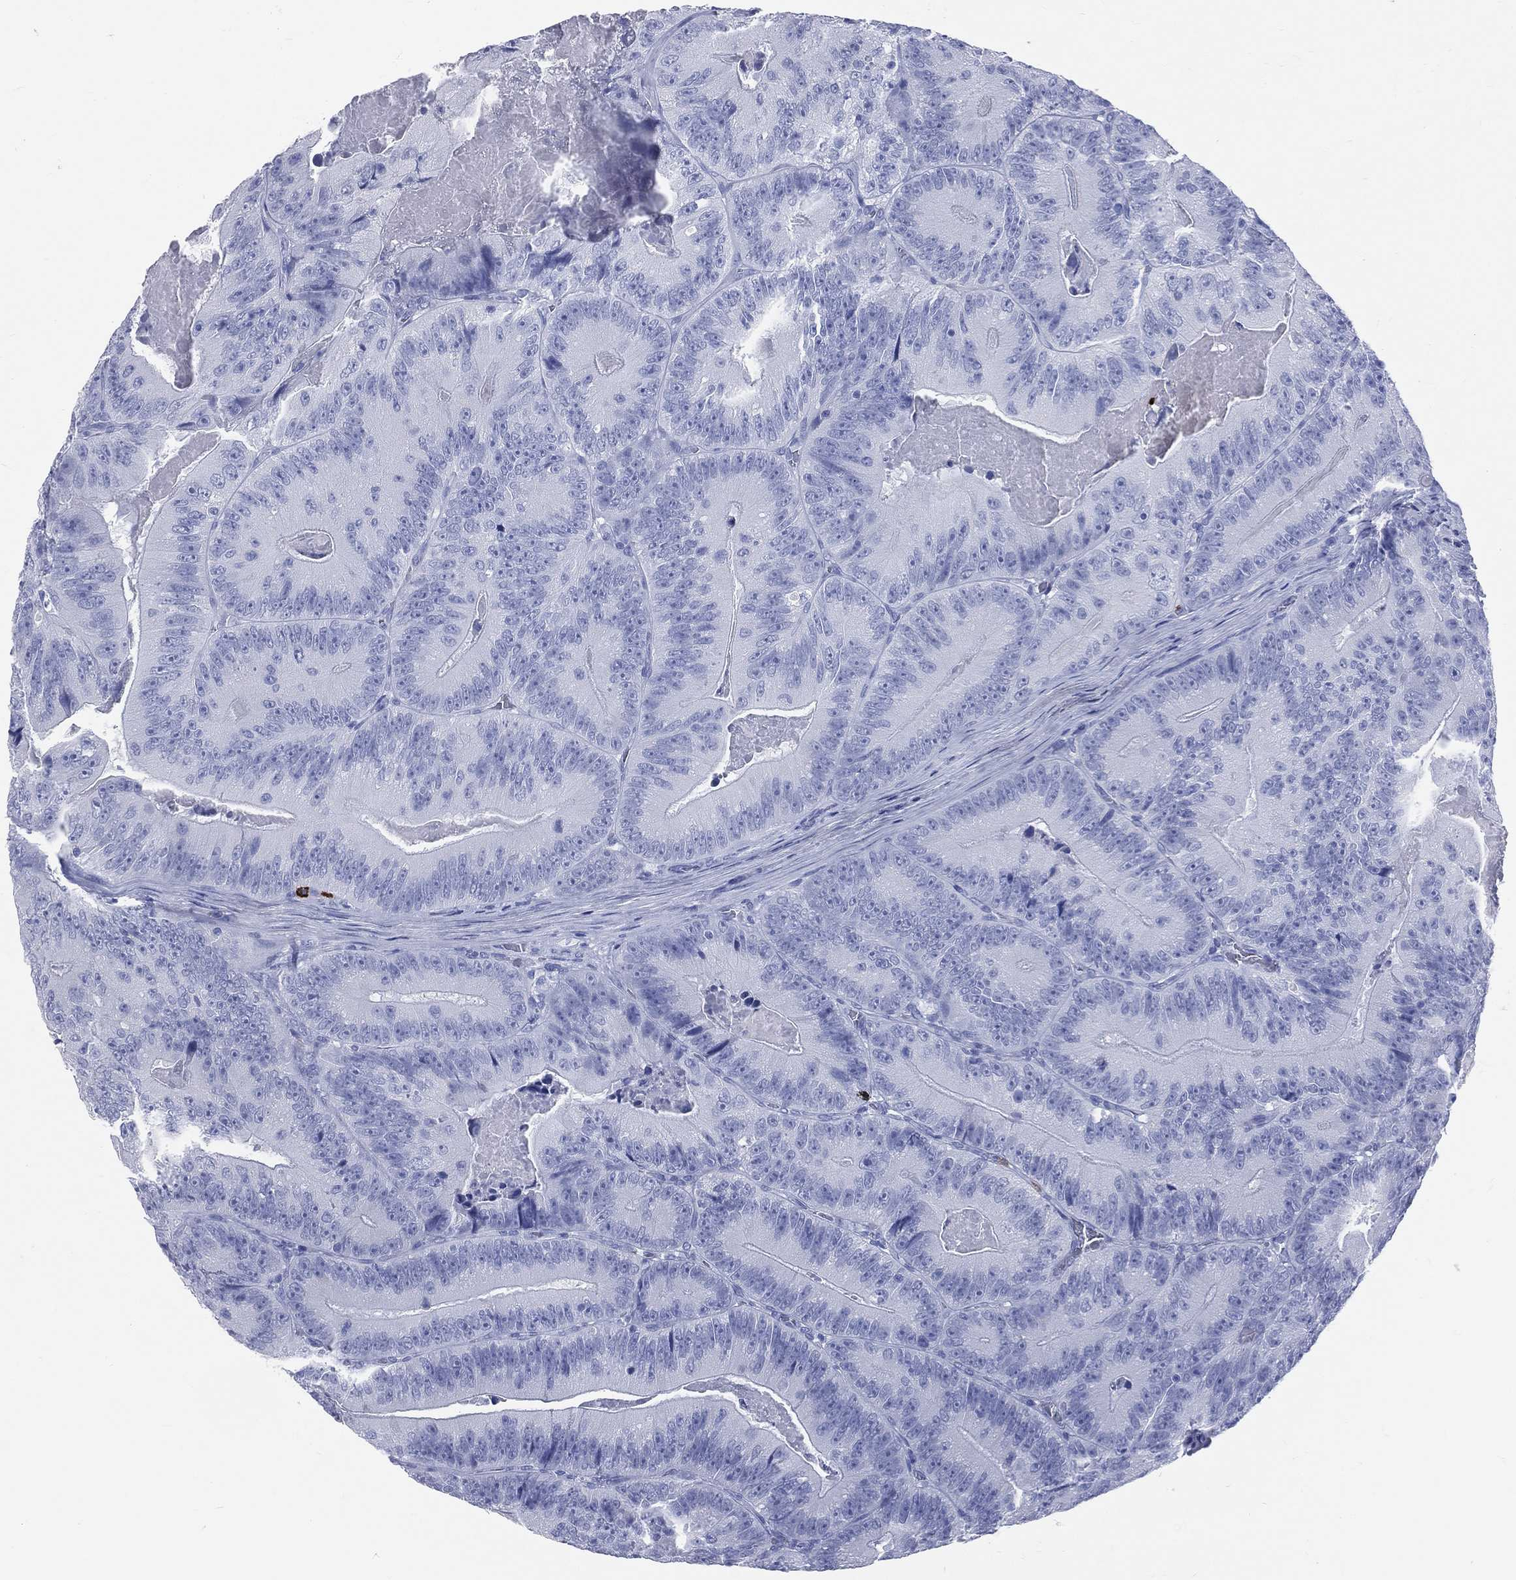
{"staining": {"intensity": "negative", "quantity": "none", "location": "none"}, "tissue": "colorectal cancer", "cell_type": "Tumor cells", "image_type": "cancer", "snomed": [{"axis": "morphology", "description": "Adenocarcinoma, NOS"}, {"axis": "topography", "description": "Colon"}], "caption": "An immunohistochemistry photomicrograph of colorectal adenocarcinoma is shown. There is no staining in tumor cells of colorectal adenocarcinoma.", "gene": "PGLYRP1", "patient": {"sex": "female", "age": 86}}